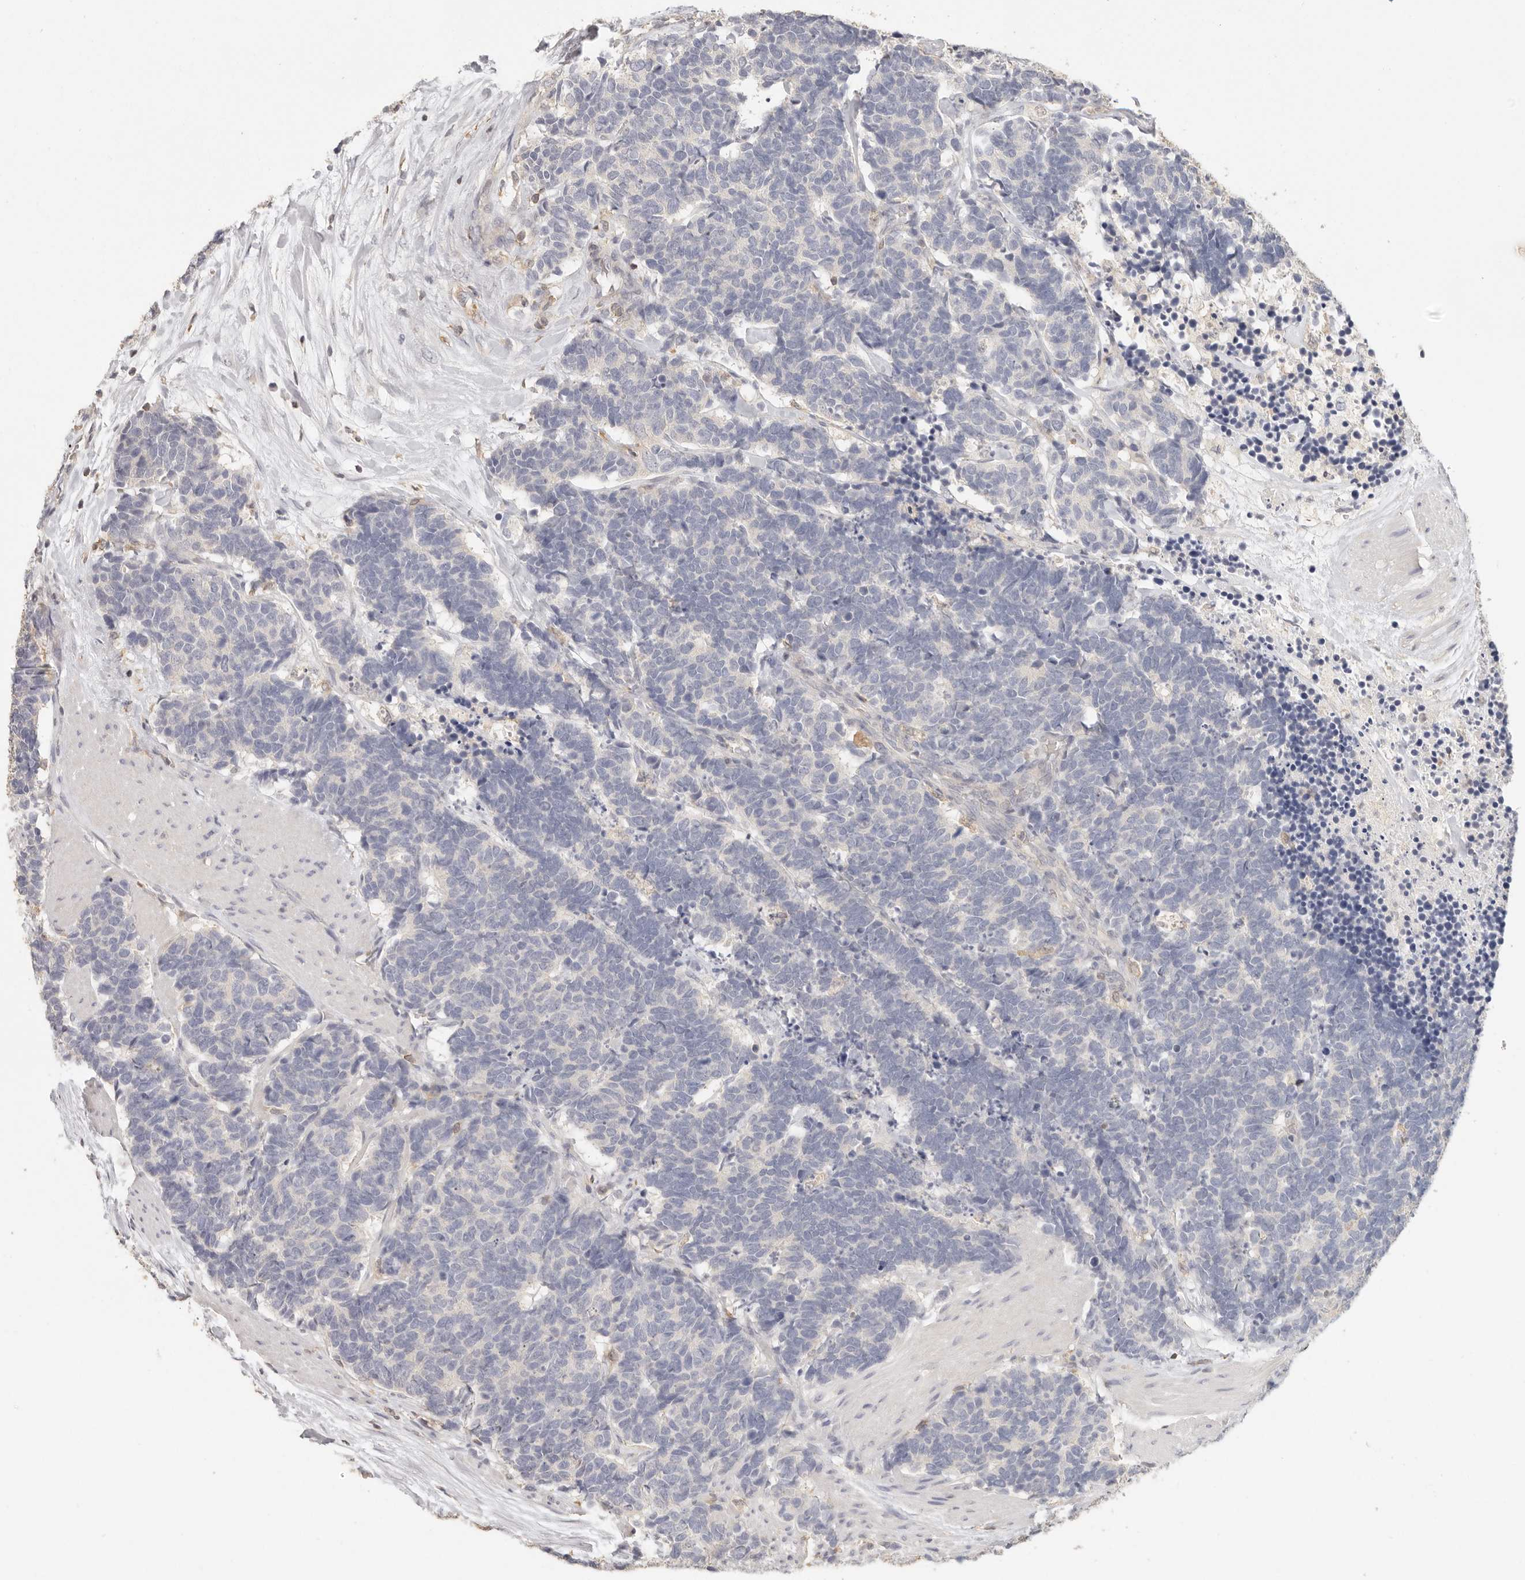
{"staining": {"intensity": "negative", "quantity": "none", "location": "none"}, "tissue": "carcinoid", "cell_type": "Tumor cells", "image_type": "cancer", "snomed": [{"axis": "morphology", "description": "Carcinoma, NOS"}, {"axis": "morphology", "description": "Carcinoid, malignant, NOS"}, {"axis": "topography", "description": "Urinary bladder"}], "caption": "DAB (3,3'-diaminobenzidine) immunohistochemical staining of human carcinoid (malignant) displays no significant positivity in tumor cells.", "gene": "CSK", "patient": {"sex": "male", "age": 57}}